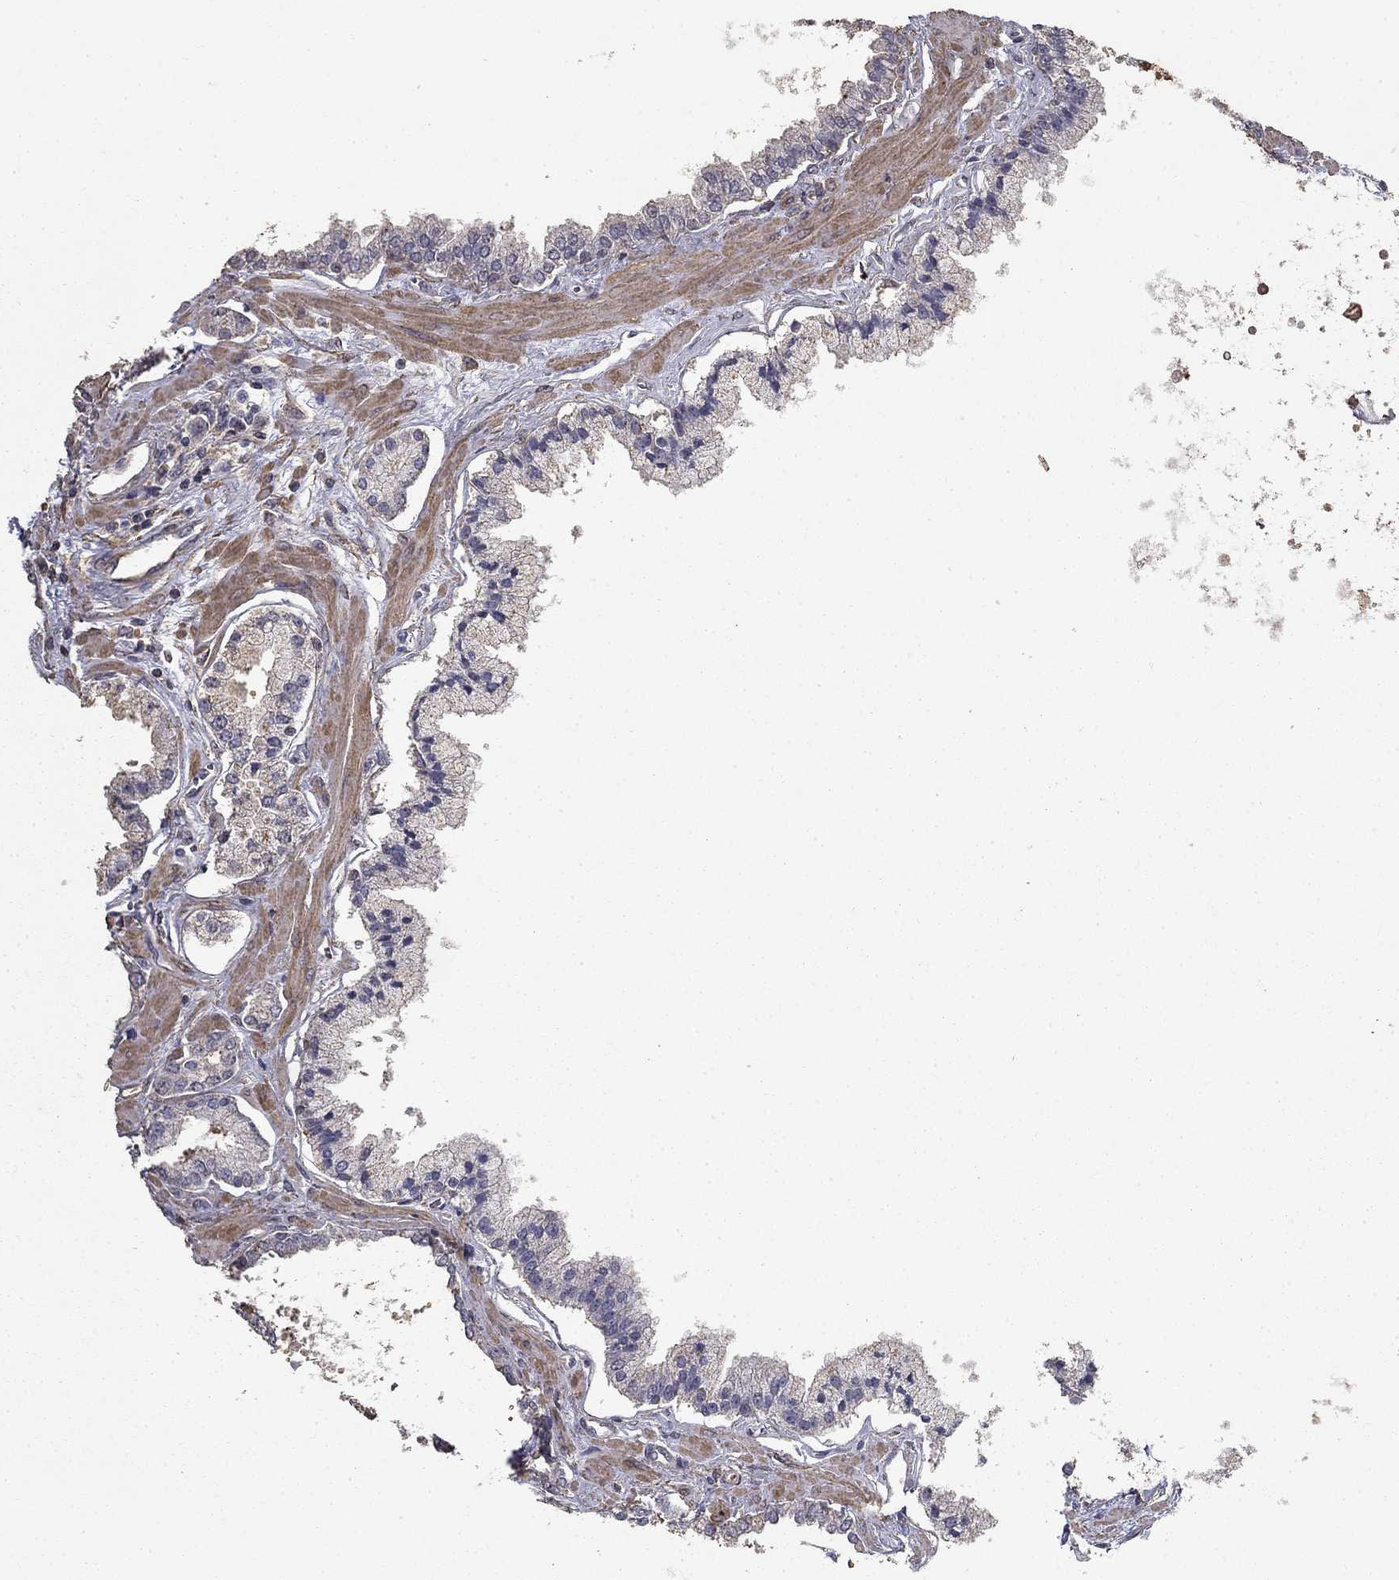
{"staining": {"intensity": "negative", "quantity": "none", "location": "none"}, "tissue": "prostate cancer", "cell_type": "Tumor cells", "image_type": "cancer", "snomed": [{"axis": "morphology", "description": "Adenocarcinoma, NOS"}, {"axis": "topography", "description": "Prostate"}], "caption": "Immunohistochemical staining of human prostate cancer (adenocarcinoma) exhibits no significant expression in tumor cells. (Stains: DAB IHC with hematoxylin counter stain, Microscopy: brightfield microscopy at high magnification).", "gene": "MPP2", "patient": {"sex": "male", "age": 63}}